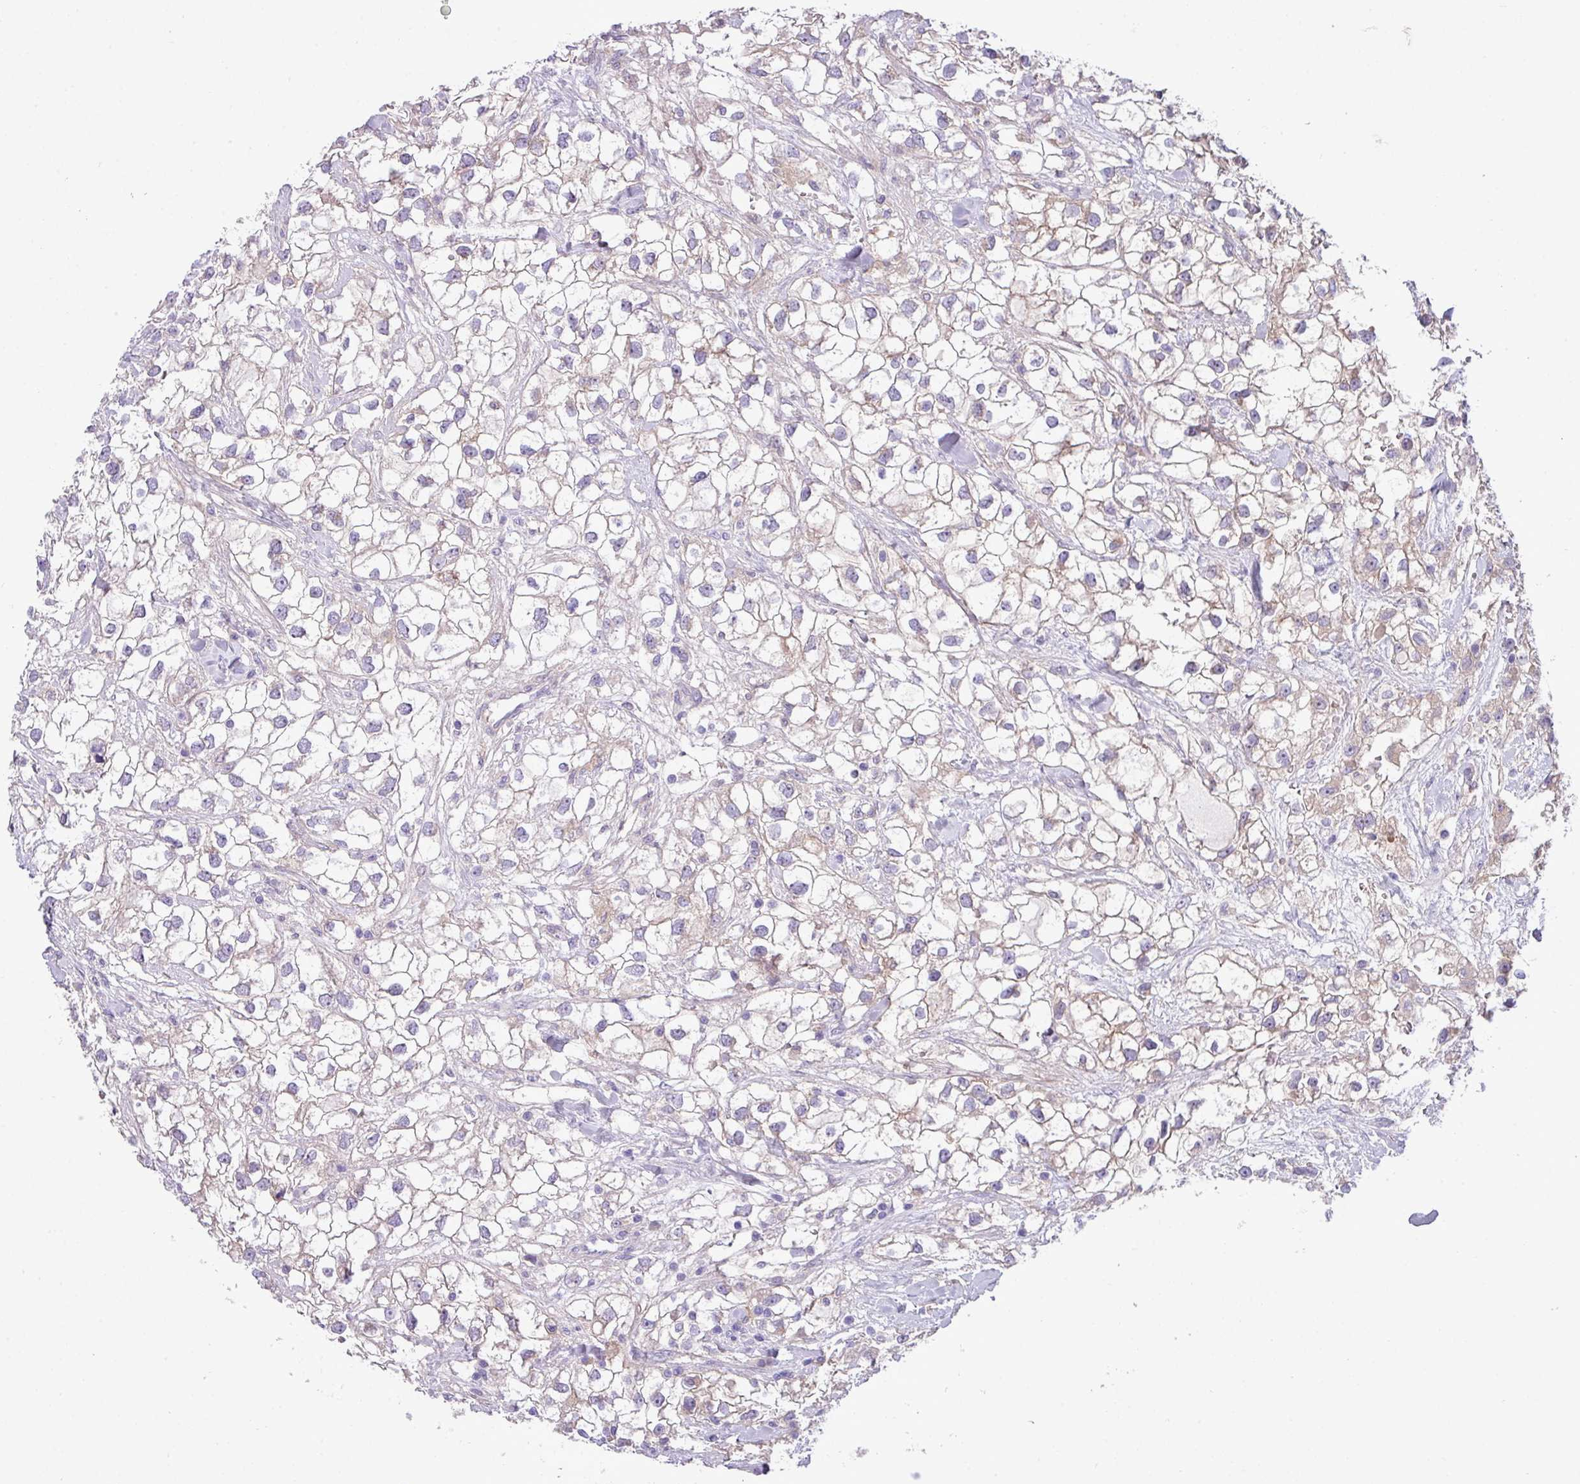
{"staining": {"intensity": "weak", "quantity": "25%-75%", "location": "cytoplasmic/membranous"}, "tissue": "renal cancer", "cell_type": "Tumor cells", "image_type": "cancer", "snomed": [{"axis": "morphology", "description": "Adenocarcinoma, NOS"}, {"axis": "topography", "description": "Kidney"}], "caption": "Weak cytoplasmic/membranous staining is present in approximately 25%-75% of tumor cells in renal cancer (adenocarcinoma). (Stains: DAB in brown, nuclei in blue, Microscopy: brightfield microscopy at high magnification).", "gene": "KIRREL3", "patient": {"sex": "male", "age": 59}}